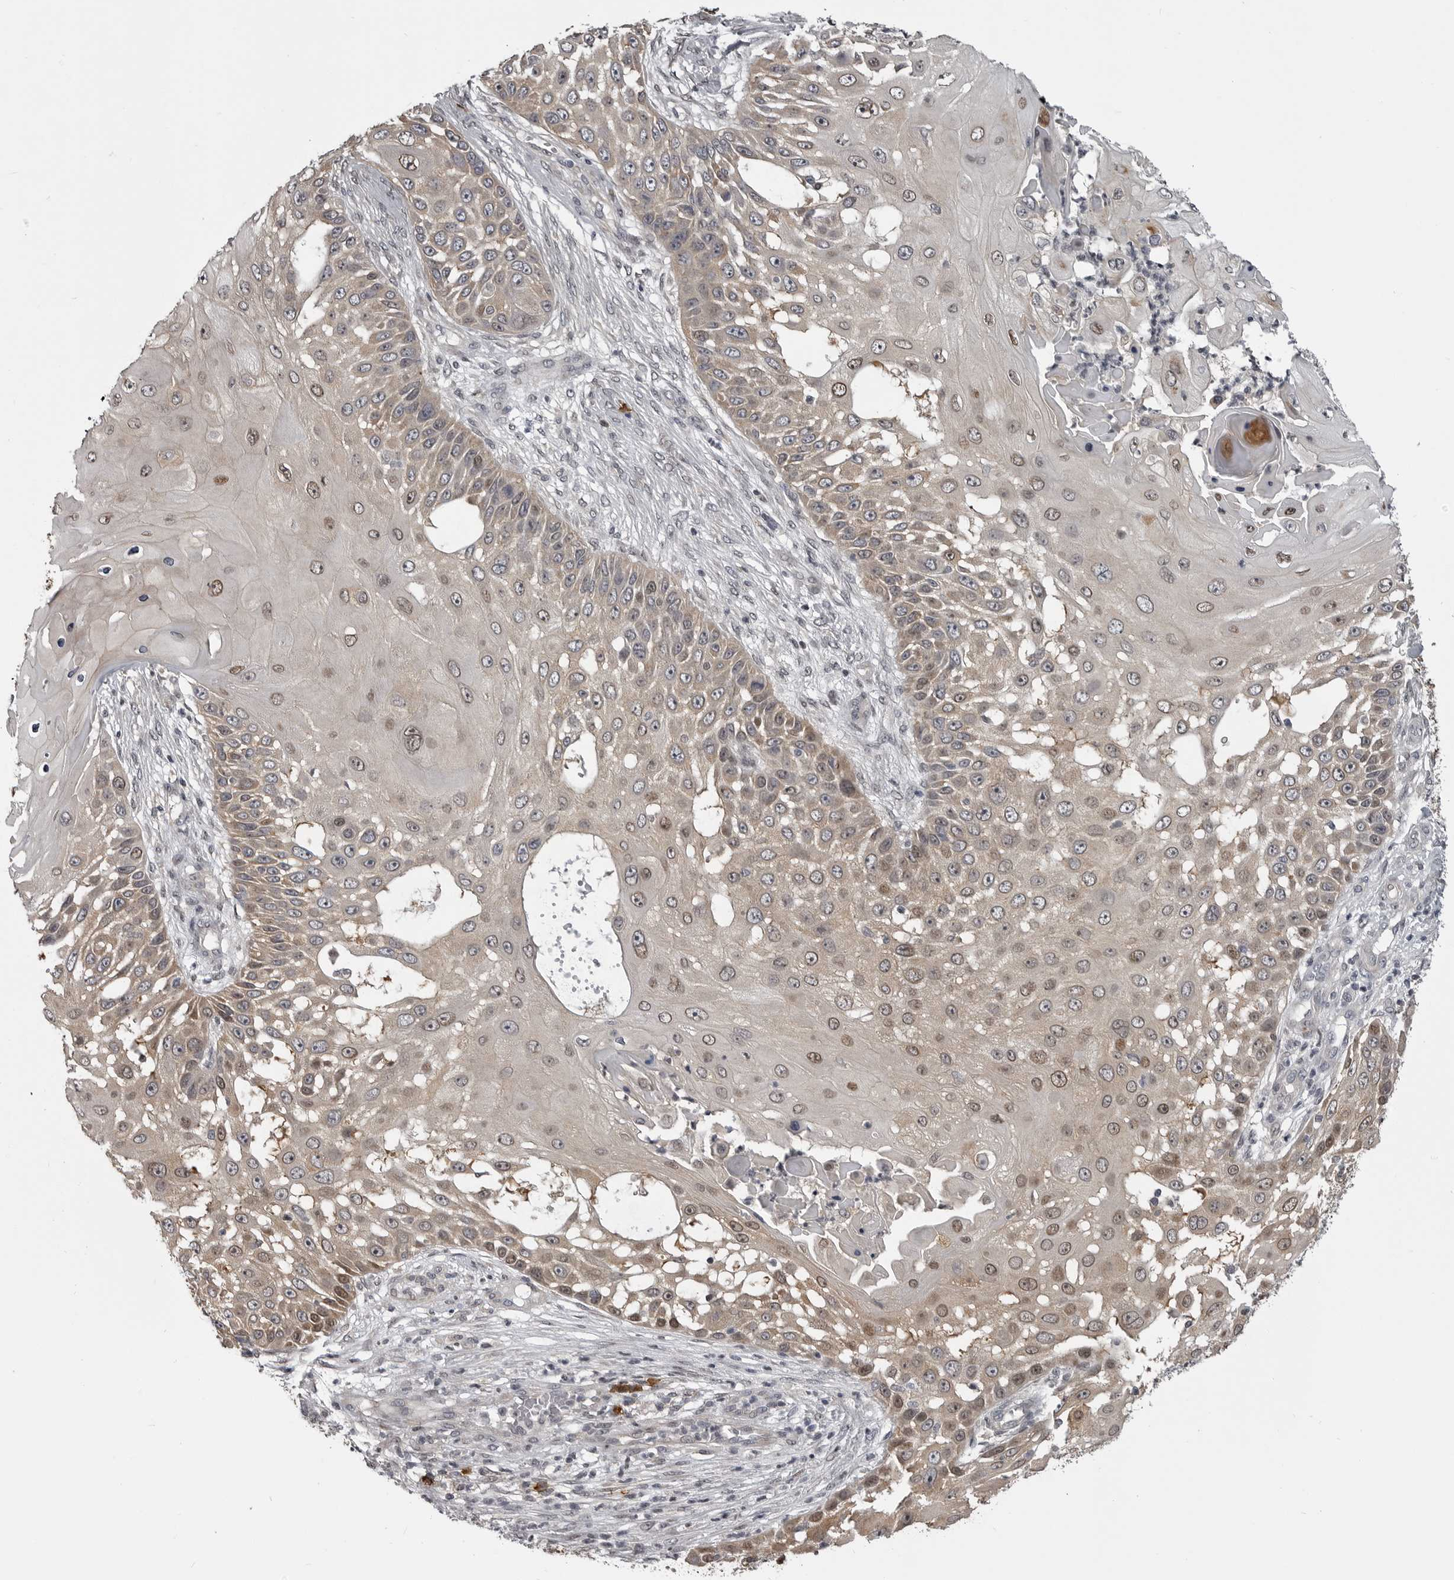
{"staining": {"intensity": "moderate", "quantity": "25%-75%", "location": "nuclear"}, "tissue": "skin cancer", "cell_type": "Tumor cells", "image_type": "cancer", "snomed": [{"axis": "morphology", "description": "Squamous cell carcinoma, NOS"}, {"axis": "topography", "description": "Skin"}], "caption": "Protein expression by IHC demonstrates moderate nuclear positivity in approximately 25%-75% of tumor cells in skin cancer (squamous cell carcinoma).", "gene": "SNX16", "patient": {"sex": "female", "age": 44}}